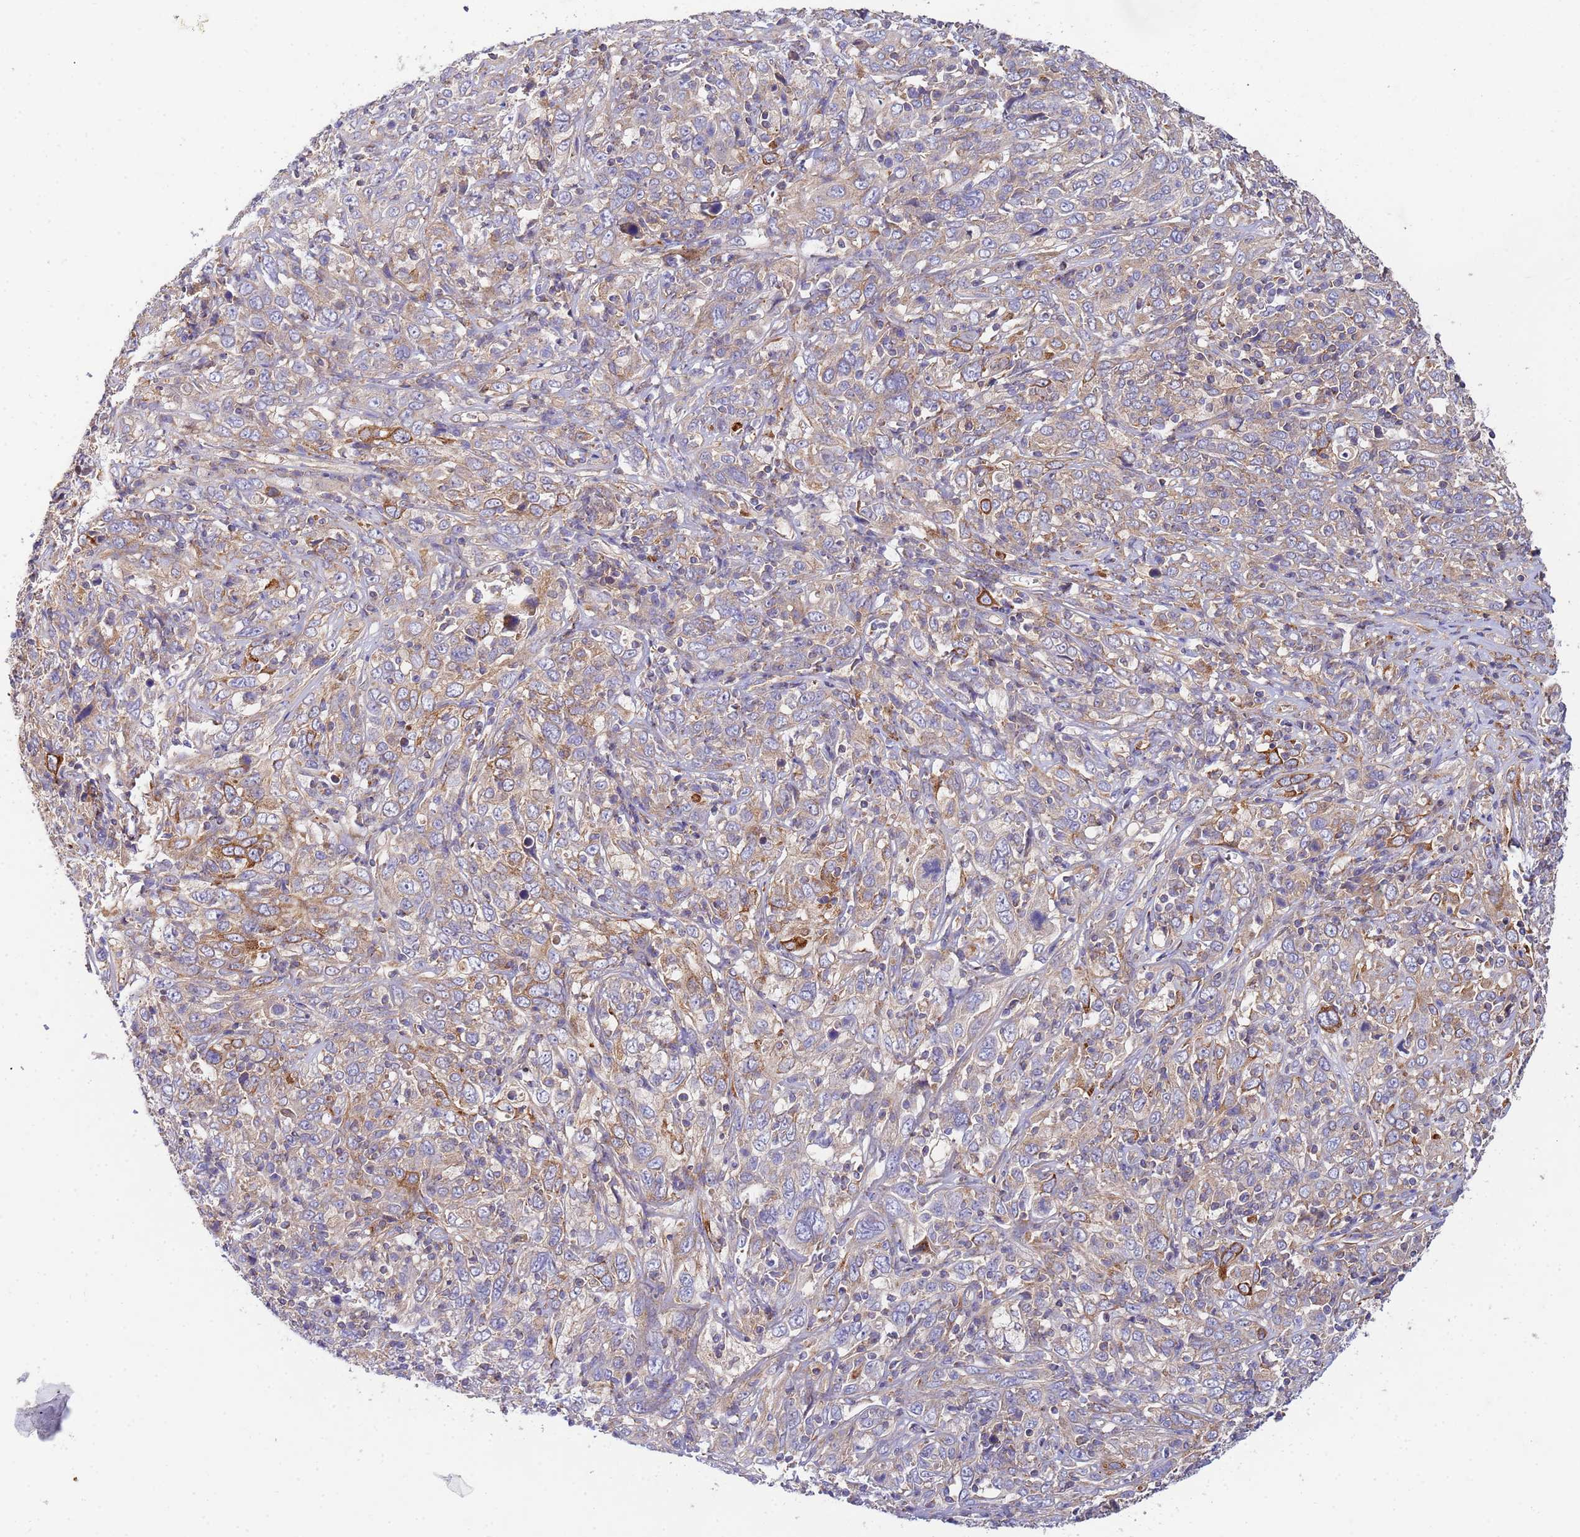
{"staining": {"intensity": "weak", "quantity": "25%-75%", "location": "cytoplasmic/membranous"}, "tissue": "cervical cancer", "cell_type": "Tumor cells", "image_type": "cancer", "snomed": [{"axis": "morphology", "description": "Squamous cell carcinoma, NOS"}, {"axis": "topography", "description": "Cervix"}], "caption": "High-magnification brightfield microscopy of squamous cell carcinoma (cervical) stained with DAB (brown) and counterstained with hematoxylin (blue). tumor cells exhibit weak cytoplasmic/membranous staining is present in about25%-75% of cells.", "gene": "CDC34", "patient": {"sex": "female", "age": 46}}